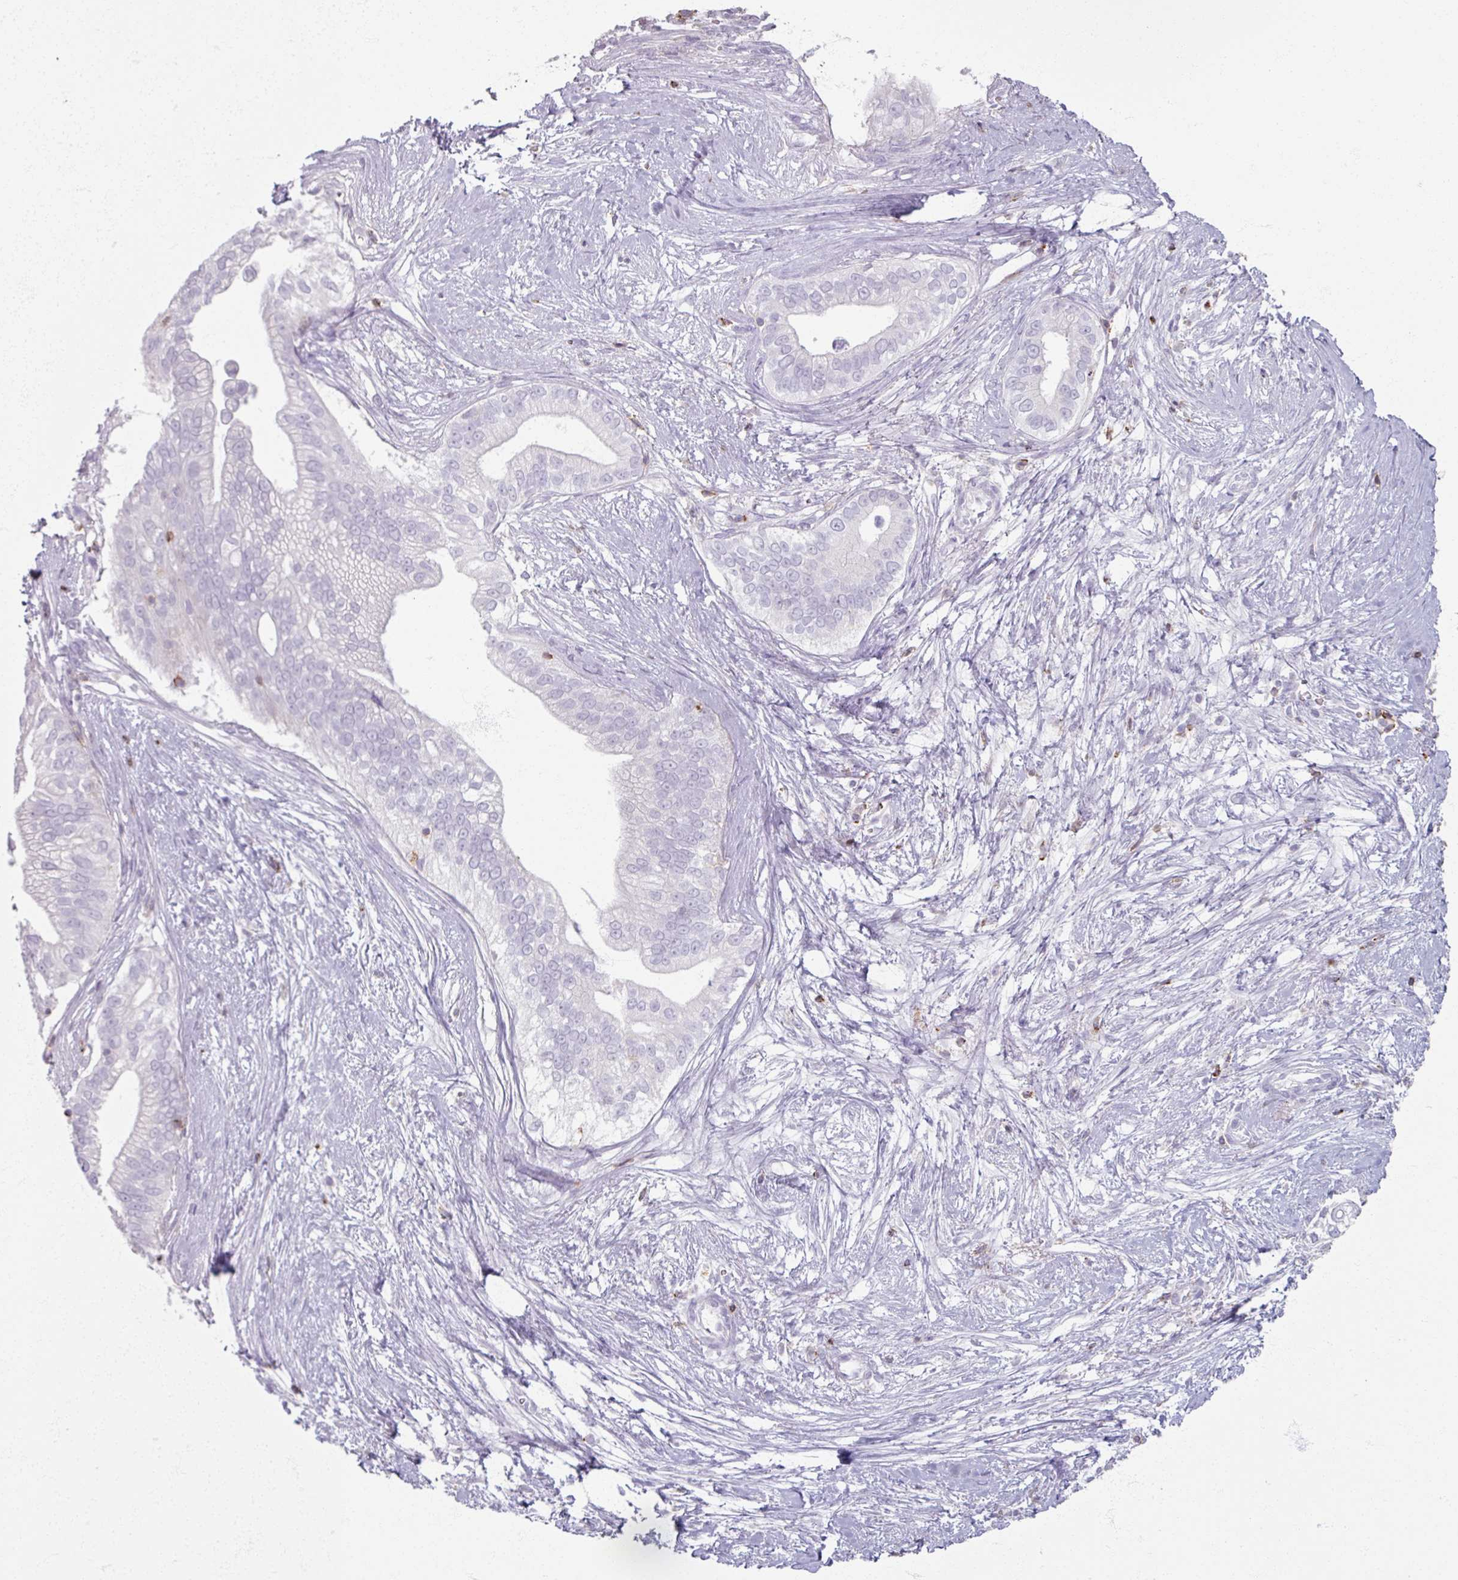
{"staining": {"intensity": "negative", "quantity": "none", "location": "none"}, "tissue": "pancreatic cancer", "cell_type": "Tumor cells", "image_type": "cancer", "snomed": [{"axis": "morphology", "description": "Adenocarcinoma, NOS"}, {"axis": "topography", "description": "Pancreas"}], "caption": "Human adenocarcinoma (pancreatic) stained for a protein using immunohistochemistry (IHC) demonstrates no positivity in tumor cells.", "gene": "PTPRC", "patient": {"sex": "male", "age": 70}}